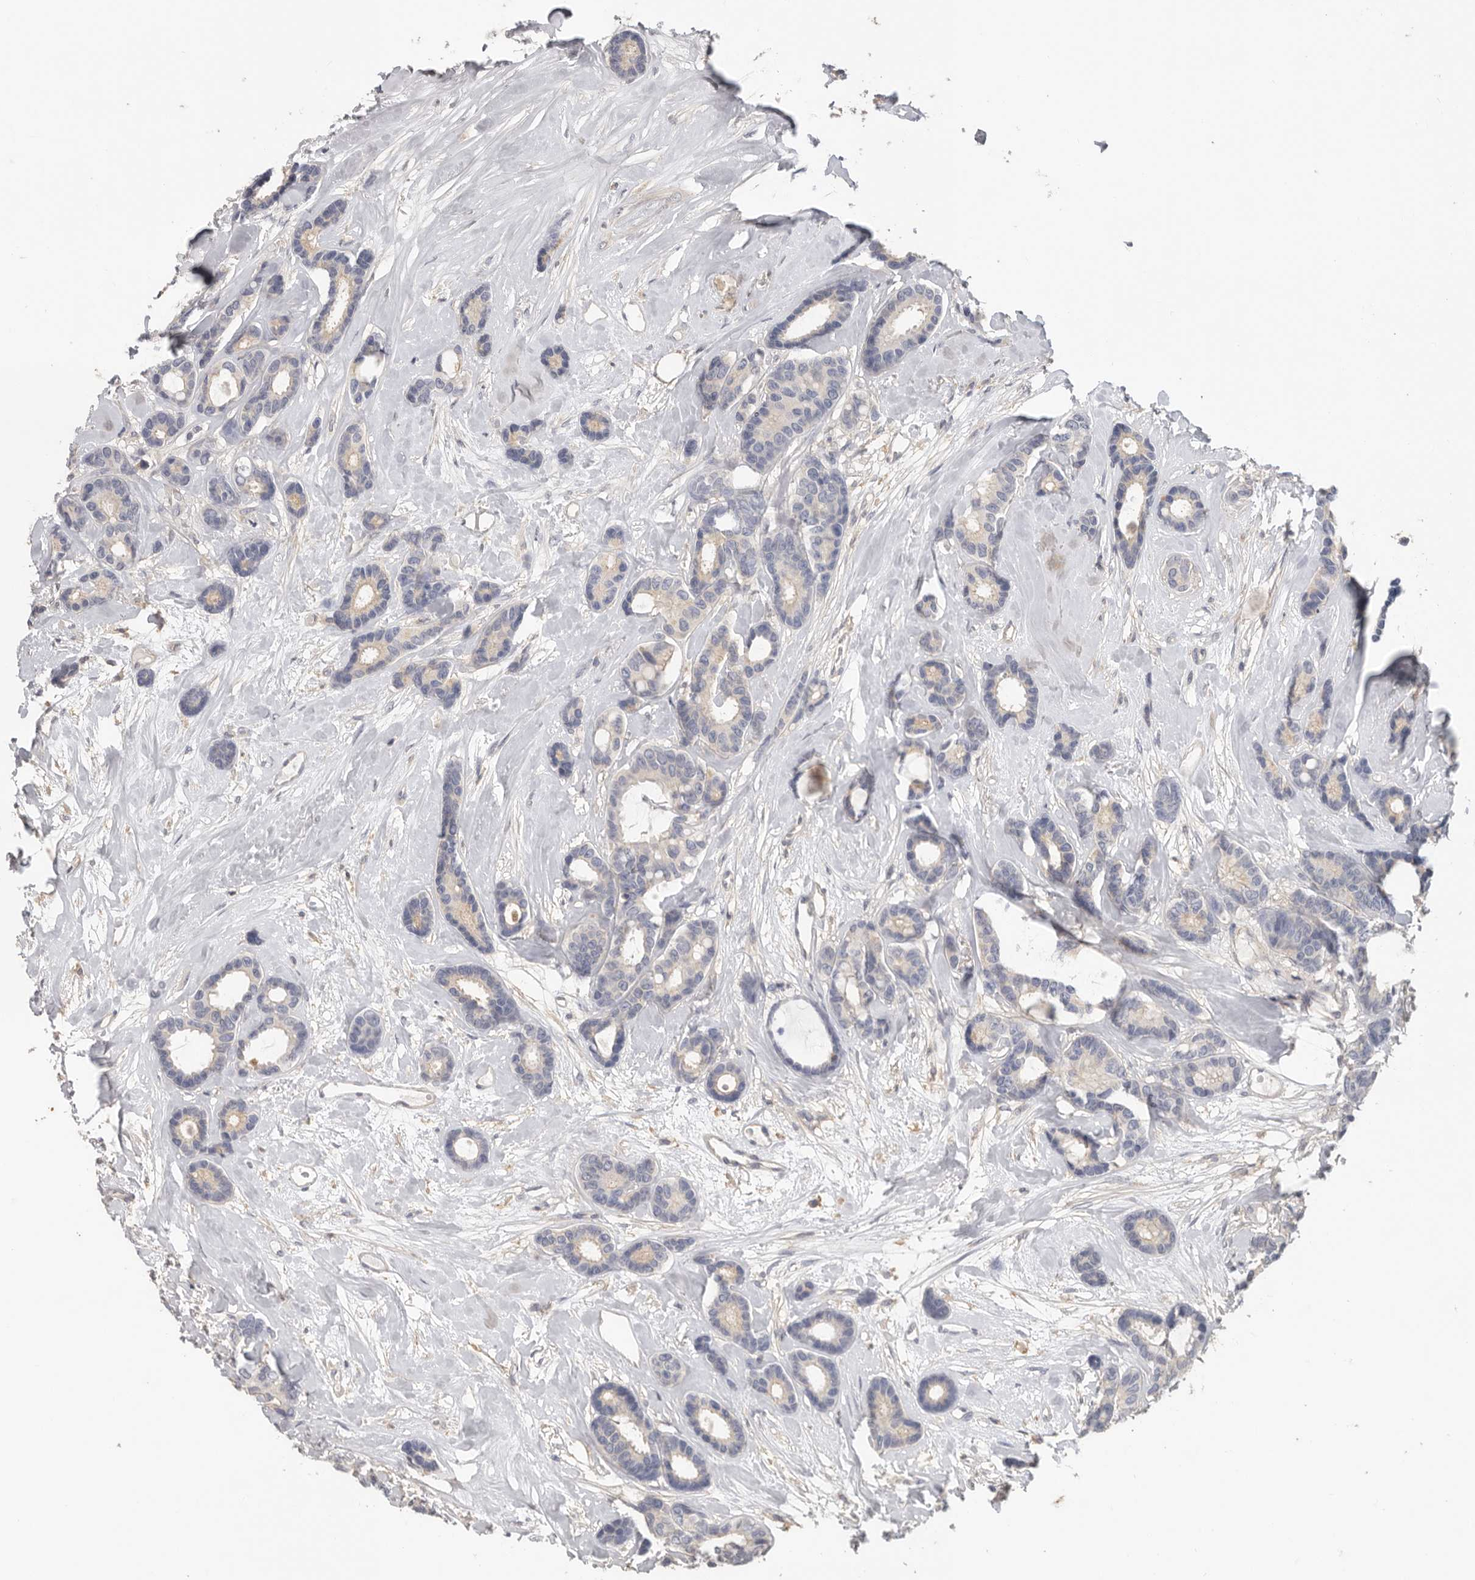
{"staining": {"intensity": "negative", "quantity": "none", "location": "none"}, "tissue": "breast cancer", "cell_type": "Tumor cells", "image_type": "cancer", "snomed": [{"axis": "morphology", "description": "Duct carcinoma"}, {"axis": "topography", "description": "Breast"}], "caption": "This is an IHC histopathology image of breast invasive ductal carcinoma. There is no expression in tumor cells.", "gene": "WDTC1", "patient": {"sex": "female", "age": 87}}